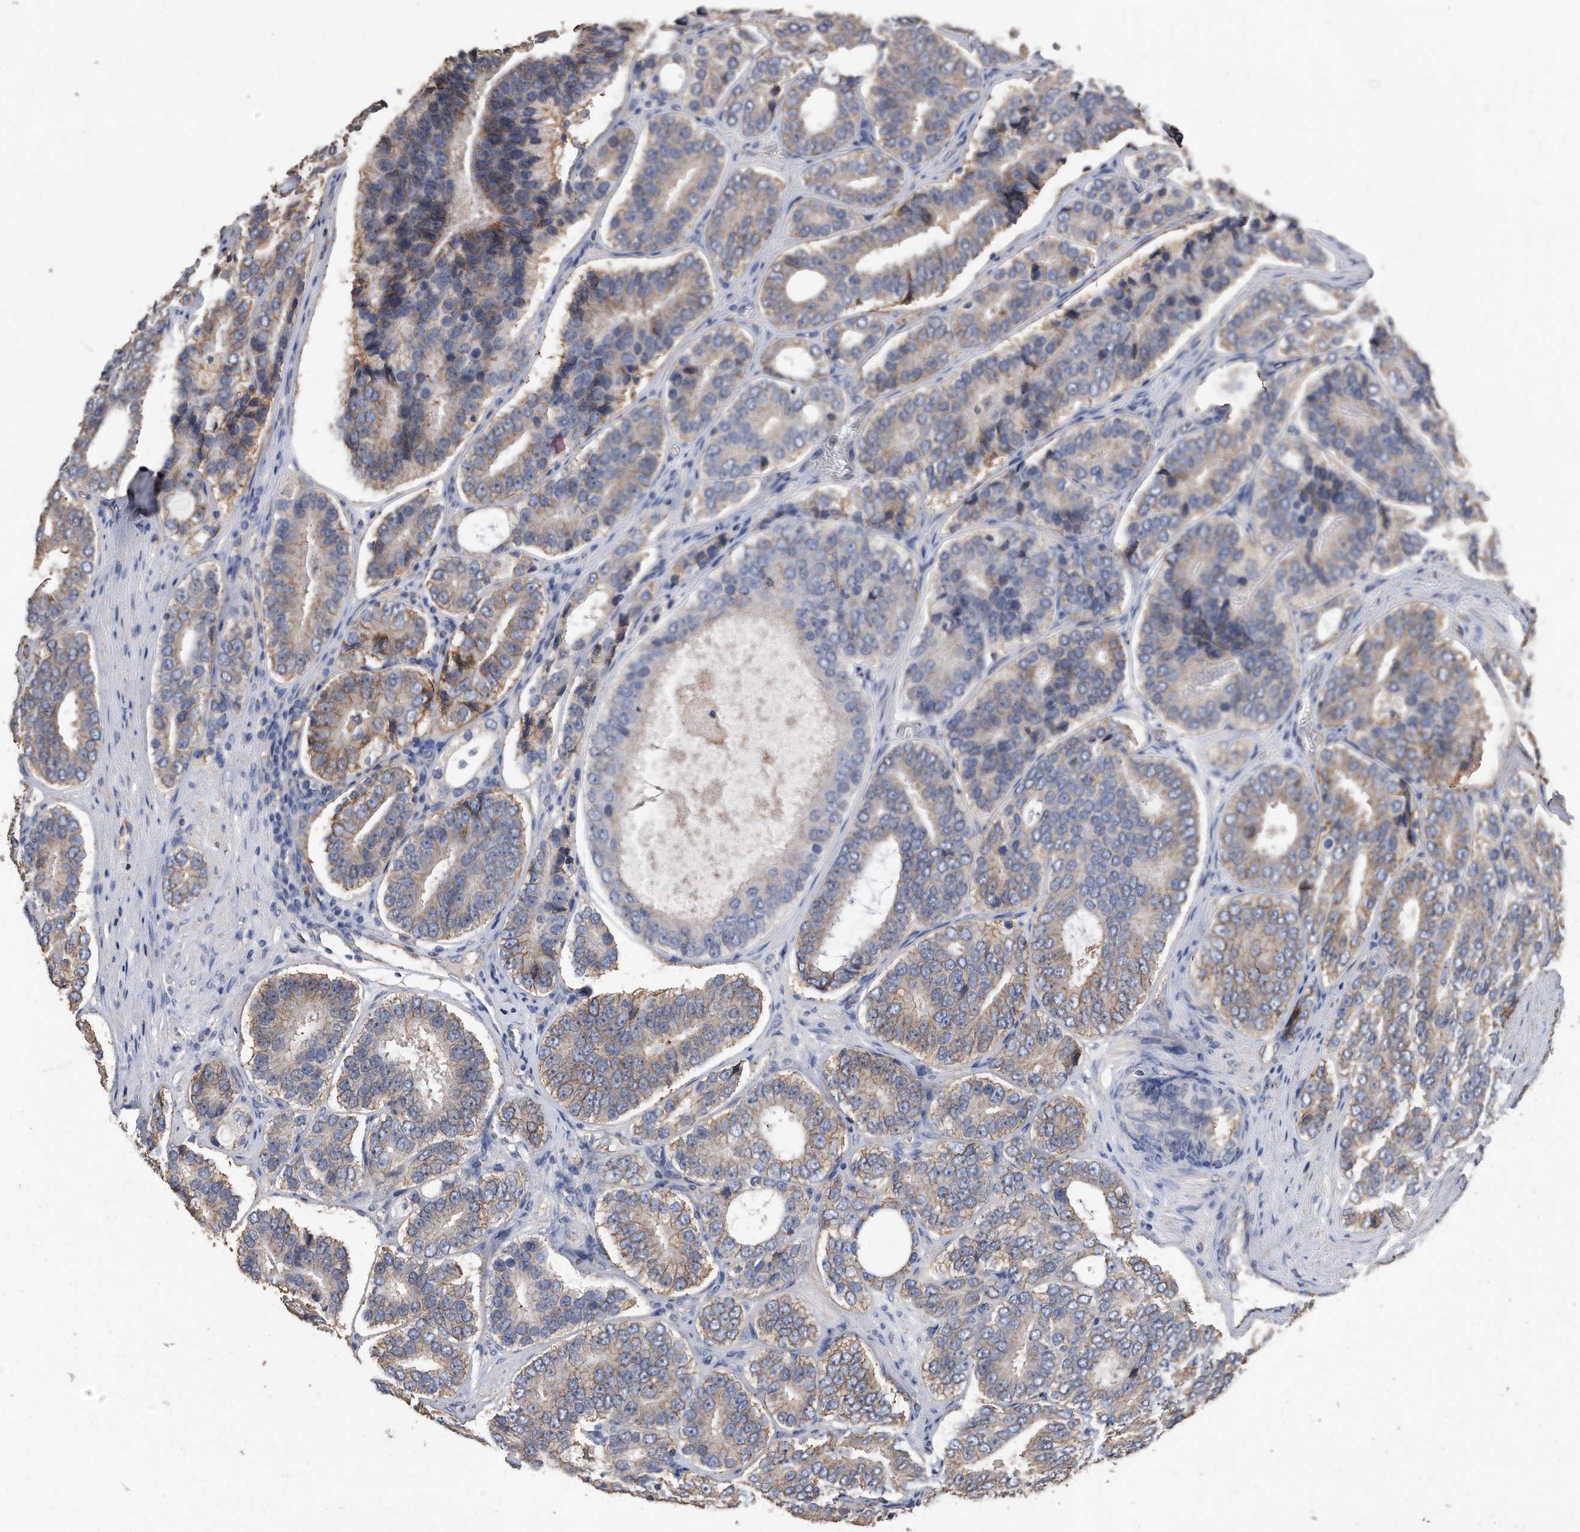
{"staining": {"intensity": "weak", "quantity": "25%-75%", "location": "cytoplasmic/membranous"}, "tissue": "prostate cancer", "cell_type": "Tumor cells", "image_type": "cancer", "snomed": [{"axis": "morphology", "description": "Adenocarcinoma, High grade"}, {"axis": "topography", "description": "Prostate"}], "caption": "Weak cytoplasmic/membranous positivity for a protein is appreciated in about 25%-75% of tumor cells of prostate high-grade adenocarcinoma using IHC.", "gene": "CDCP1", "patient": {"sex": "male", "age": 56}}